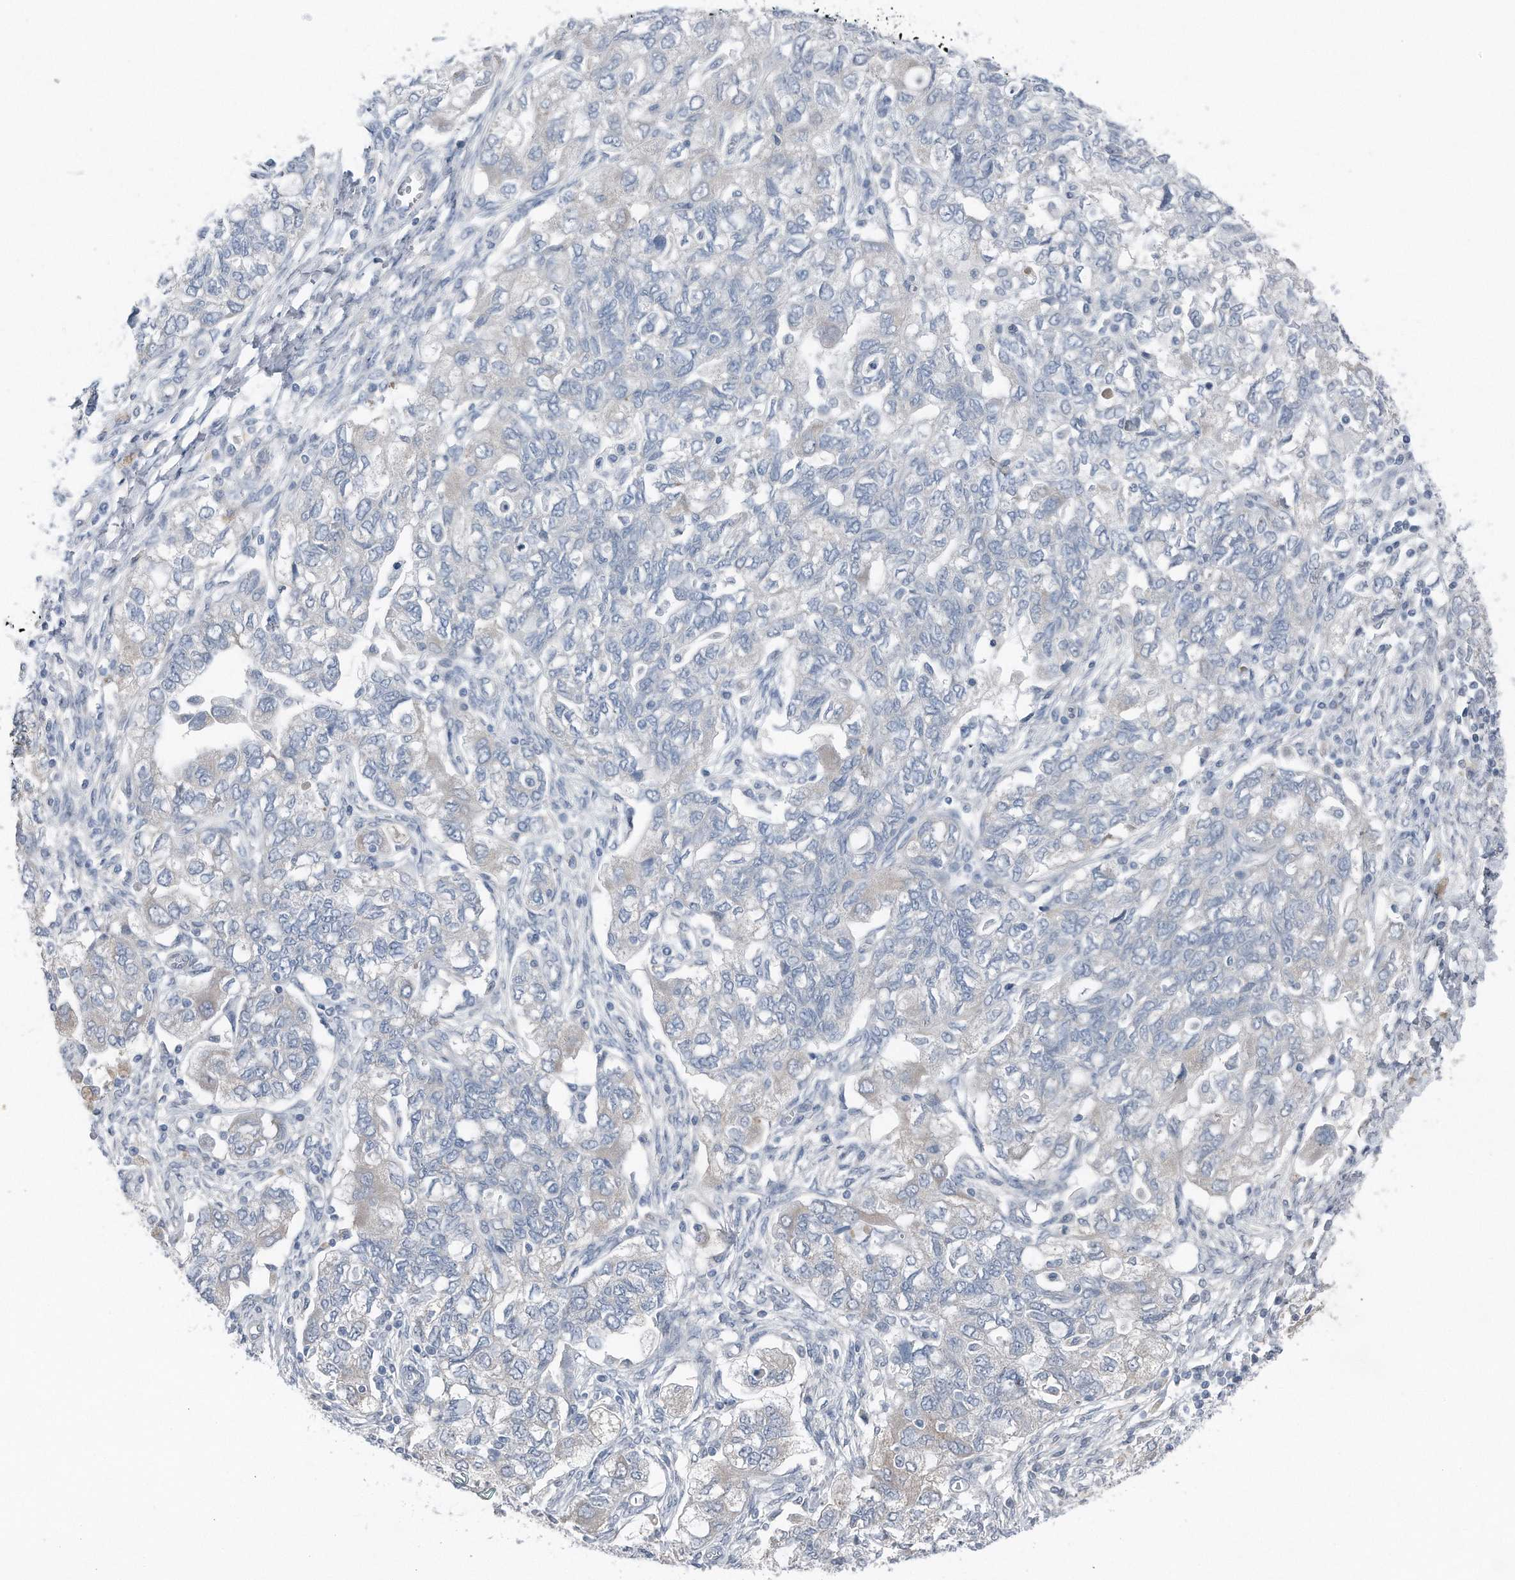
{"staining": {"intensity": "negative", "quantity": "none", "location": "none"}, "tissue": "ovarian cancer", "cell_type": "Tumor cells", "image_type": "cancer", "snomed": [{"axis": "morphology", "description": "Carcinoma, NOS"}, {"axis": "morphology", "description": "Cystadenocarcinoma, serous, NOS"}, {"axis": "topography", "description": "Ovary"}], "caption": "Tumor cells are negative for protein expression in human ovarian cancer. (Immunohistochemistry (ihc), brightfield microscopy, high magnification).", "gene": "YRDC", "patient": {"sex": "female", "age": 69}}